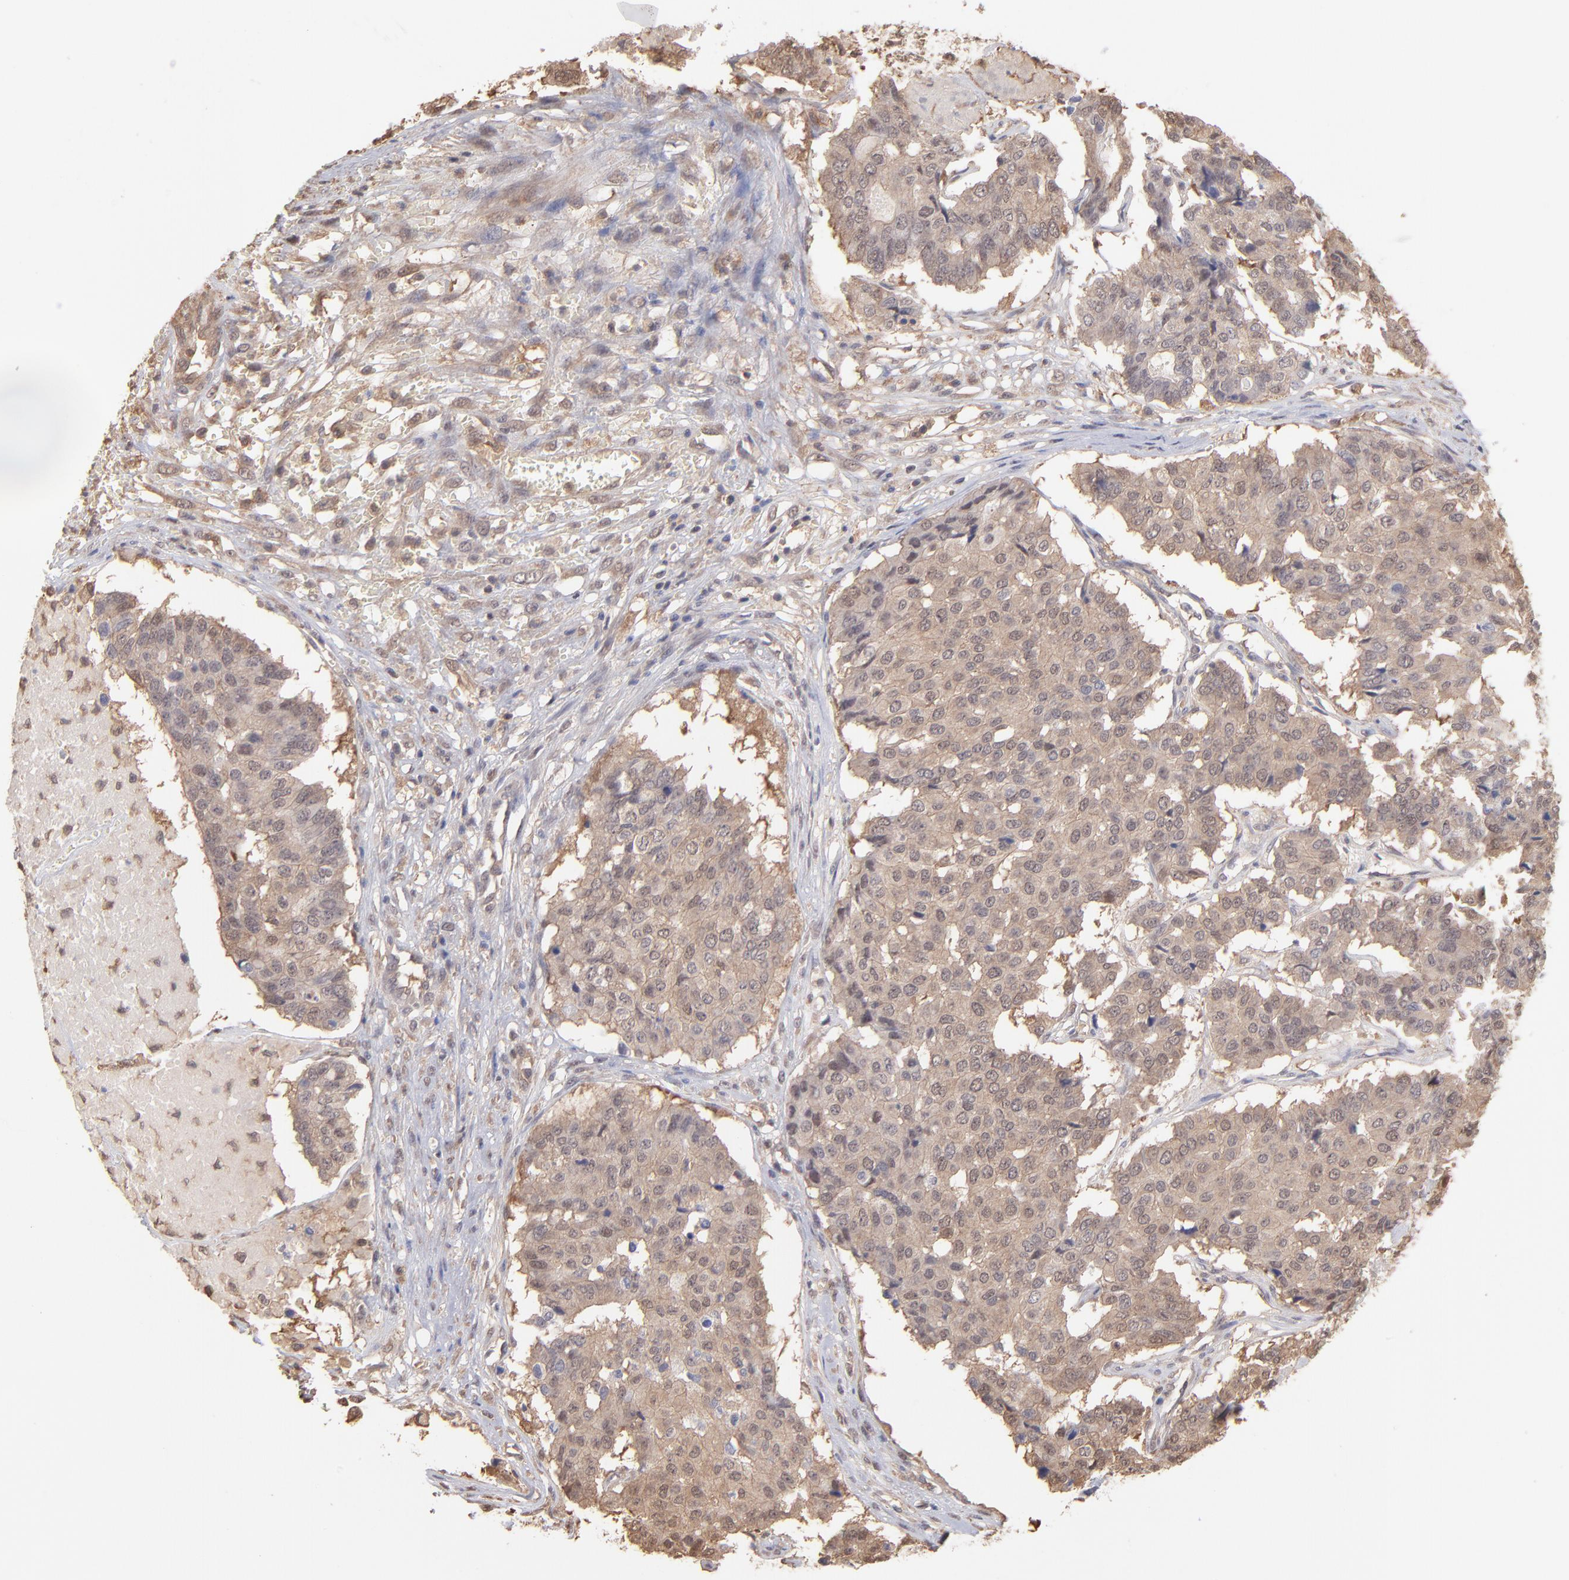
{"staining": {"intensity": "moderate", "quantity": ">75%", "location": "cytoplasmic/membranous"}, "tissue": "pancreatic cancer", "cell_type": "Tumor cells", "image_type": "cancer", "snomed": [{"axis": "morphology", "description": "Adenocarcinoma, NOS"}, {"axis": "topography", "description": "Pancreas"}], "caption": "Pancreatic cancer (adenocarcinoma) stained with a protein marker demonstrates moderate staining in tumor cells.", "gene": "MAP2K2", "patient": {"sex": "male", "age": 50}}